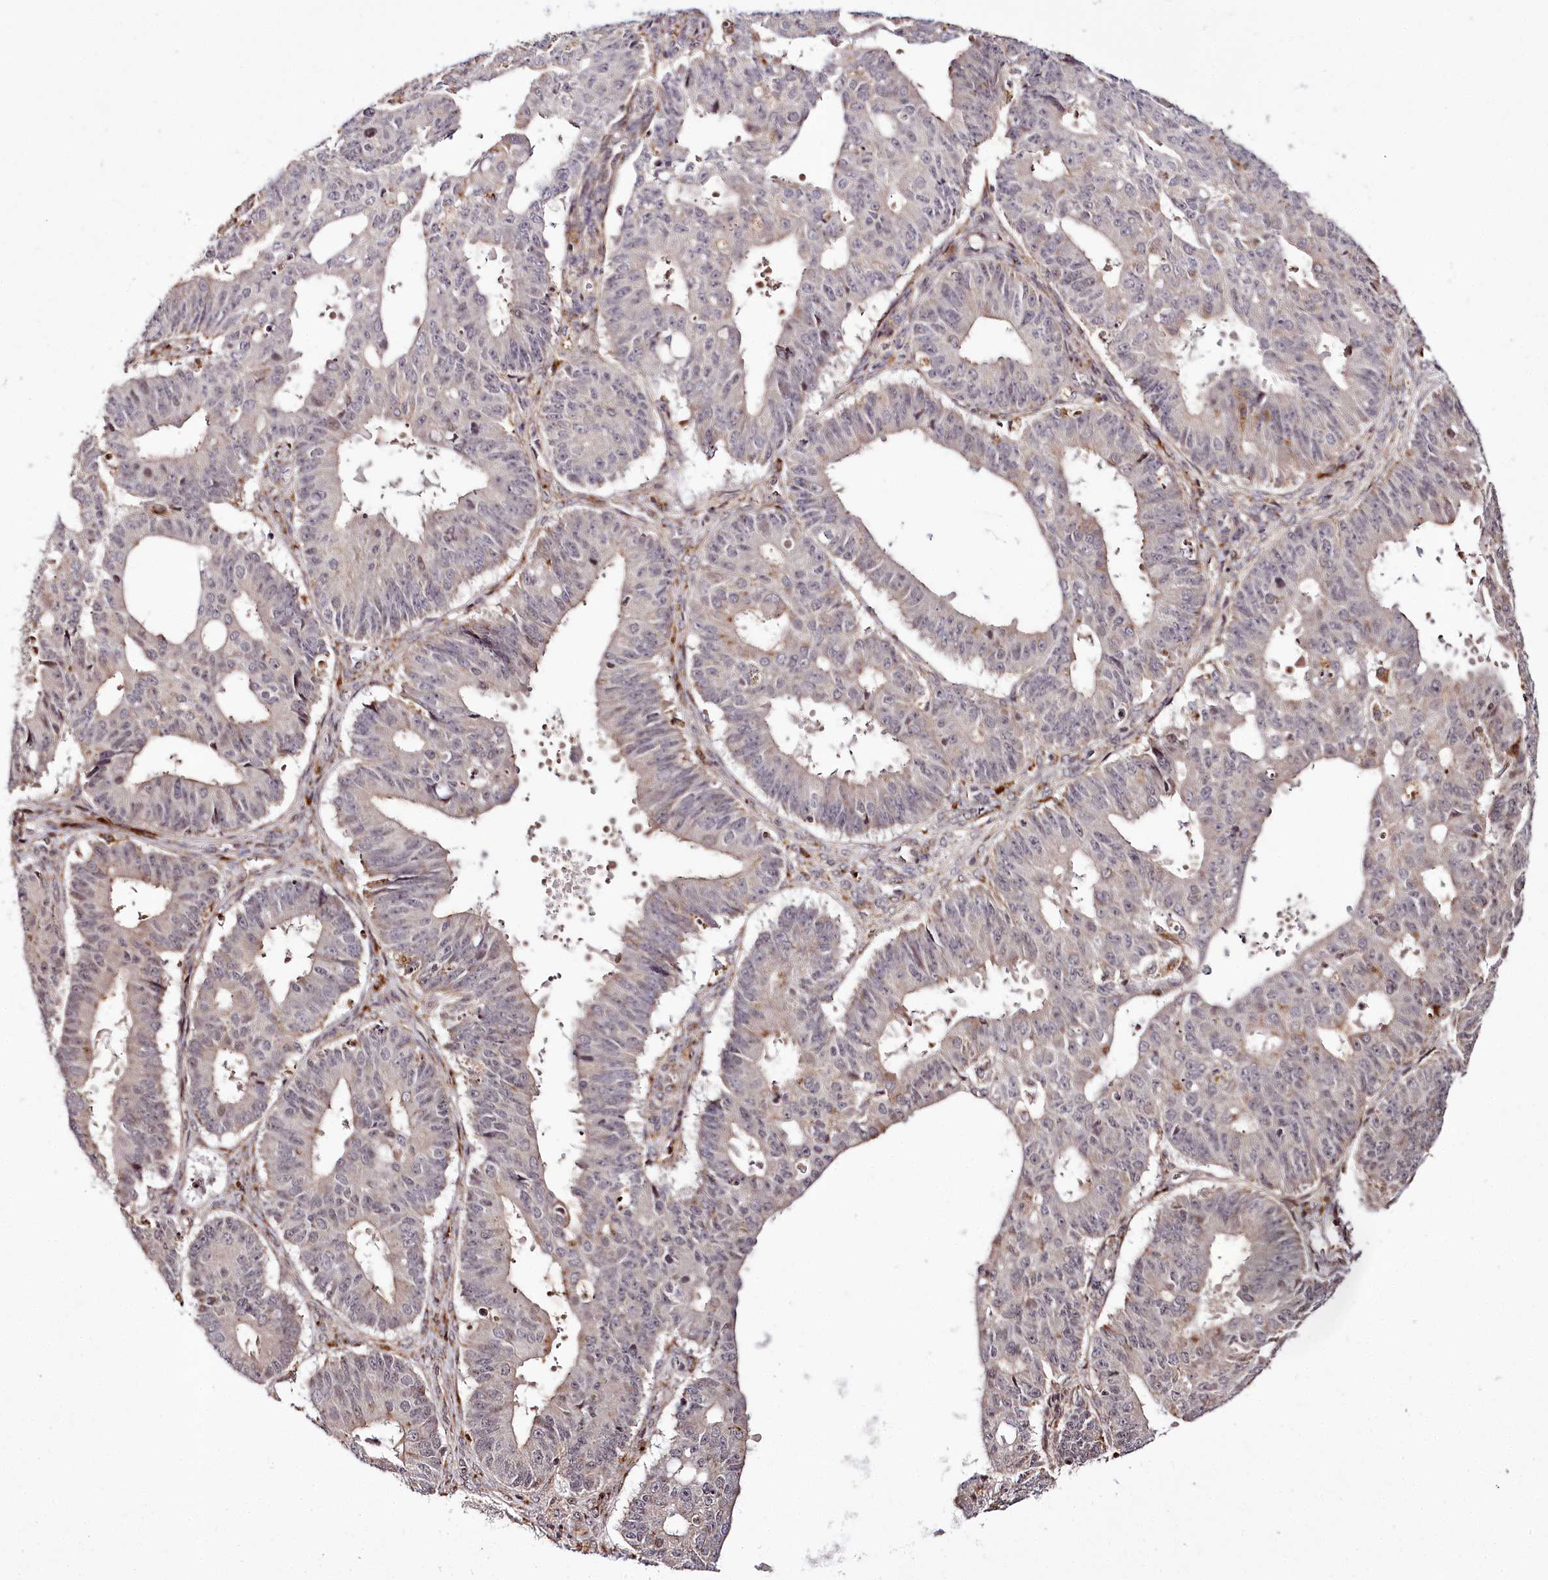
{"staining": {"intensity": "weak", "quantity": "<25%", "location": "nuclear"}, "tissue": "ovarian cancer", "cell_type": "Tumor cells", "image_type": "cancer", "snomed": [{"axis": "morphology", "description": "Carcinoma, endometroid"}, {"axis": "topography", "description": "Appendix"}, {"axis": "topography", "description": "Ovary"}], "caption": "This is a micrograph of immunohistochemistry (IHC) staining of endometroid carcinoma (ovarian), which shows no expression in tumor cells. Brightfield microscopy of immunohistochemistry stained with DAB (brown) and hematoxylin (blue), captured at high magnification.", "gene": "HOXC8", "patient": {"sex": "female", "age": 42}}